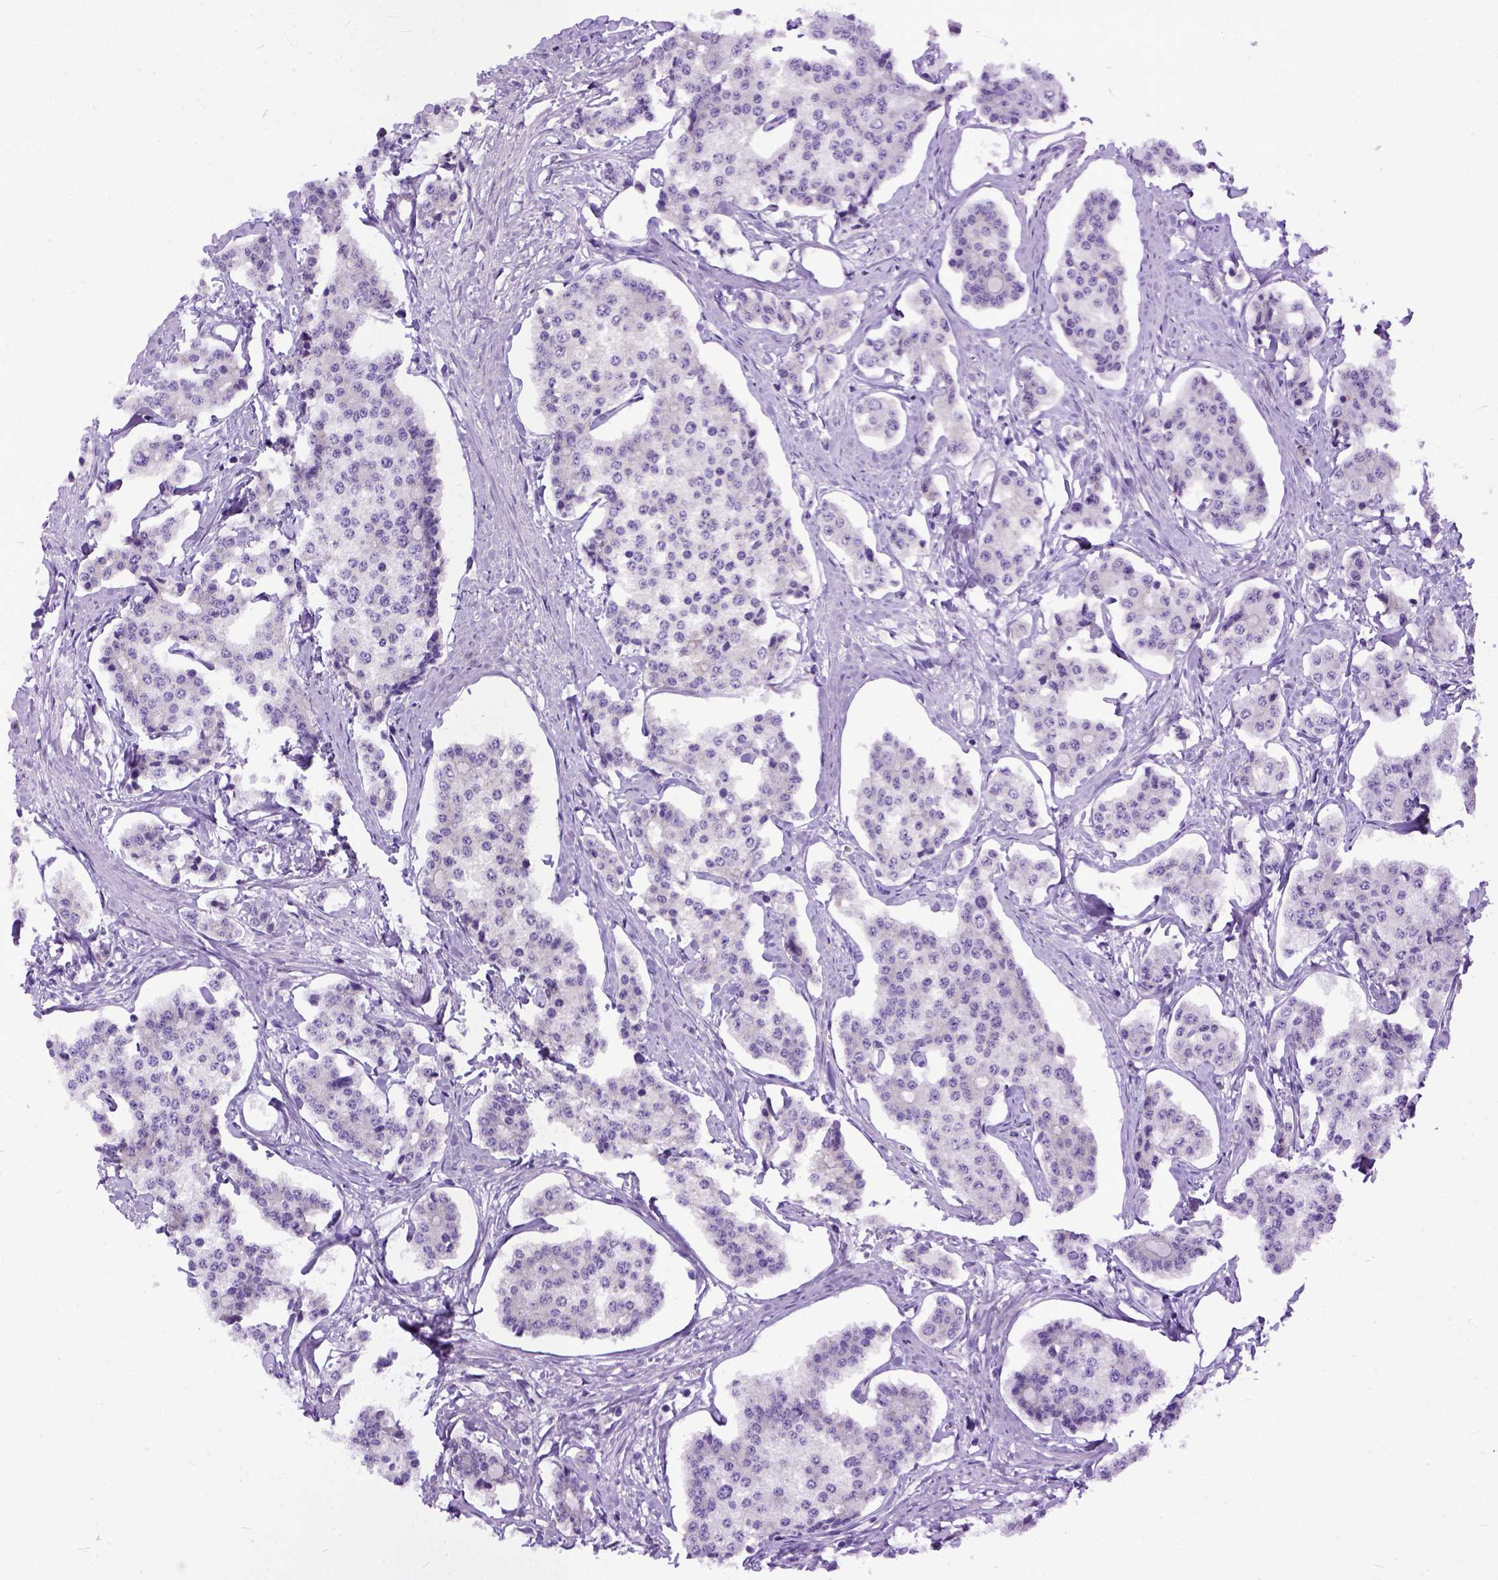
{"staining": {"intensity": "negative", "quantity": "none", "location": "none"}, "tissue": "carcinoid", "cell_type": "Tumor cells", "image_type": "cancer", "snomed": [{"axis": "morphology", "description": "Carcinoid, malignant, NOS"}, {"axis": "topography", "description": "Small intestine"}], "caption": "Immunohistochemical staining of human carcinoid (malignant) shows no significant positivity in tumor cells.", "gene": "PPL", "patient": {"sex": "female", "age": 65}}